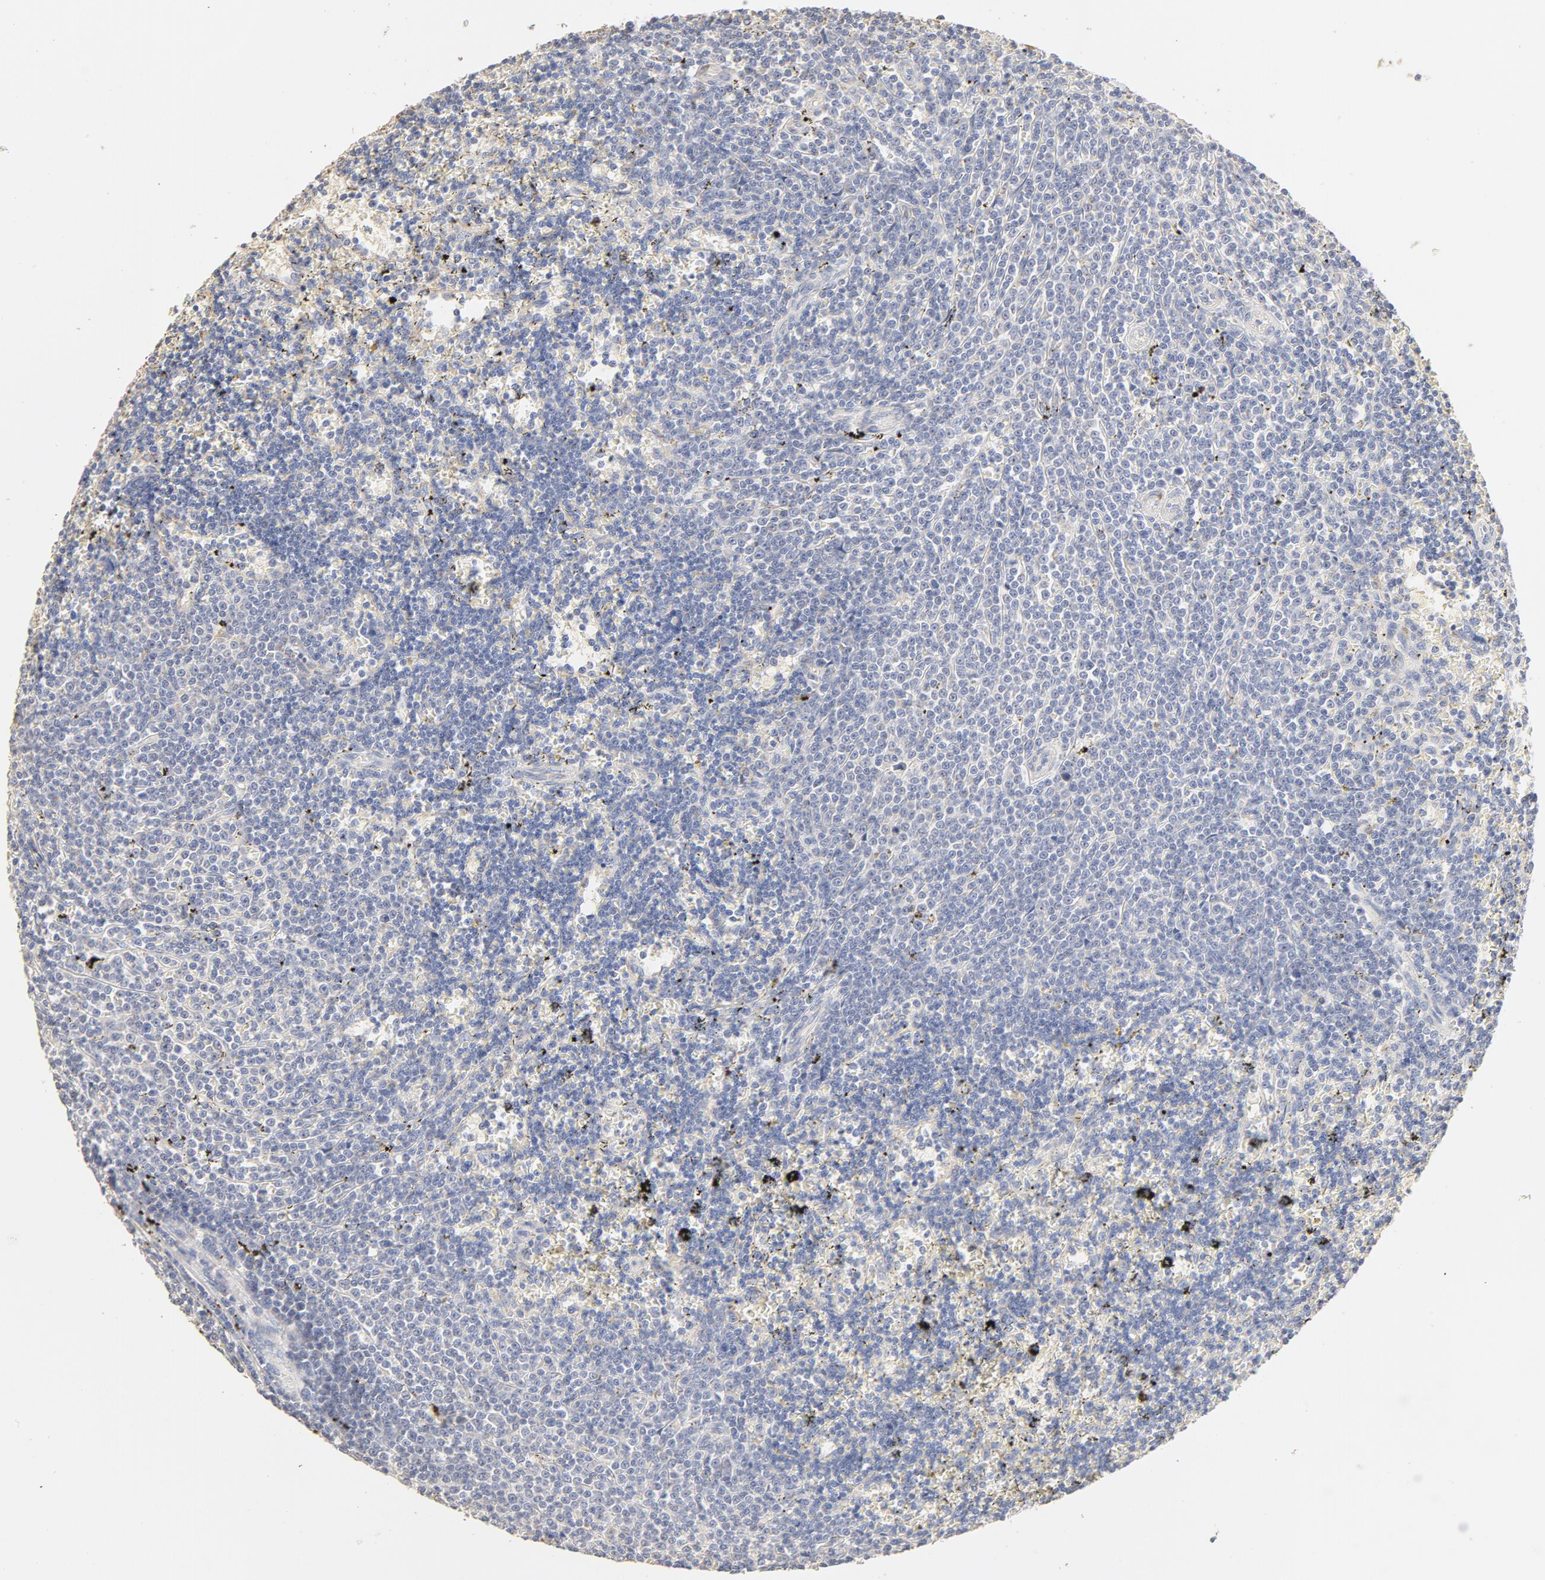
{"staining": {"intensity": "negative", "quantity": "none", "location": "none"}, "tissue": "lymphoma", "cell_type": "Tumor cells", "image_type": "cancer", "snomed": [{"axis": "morphology", "description": "Malignant lymphoma, non-Hodgkin's type, Low grade"}, {"axis": "topography", "description": "Spleen"}], "caption": "The photomicrograph displays no staining of tumor cells in malignant lymphoma, non-Hodgkin's type (low-grade).", "gene": "FCGBP", "patient": {"sex": "male", "age": 60}}